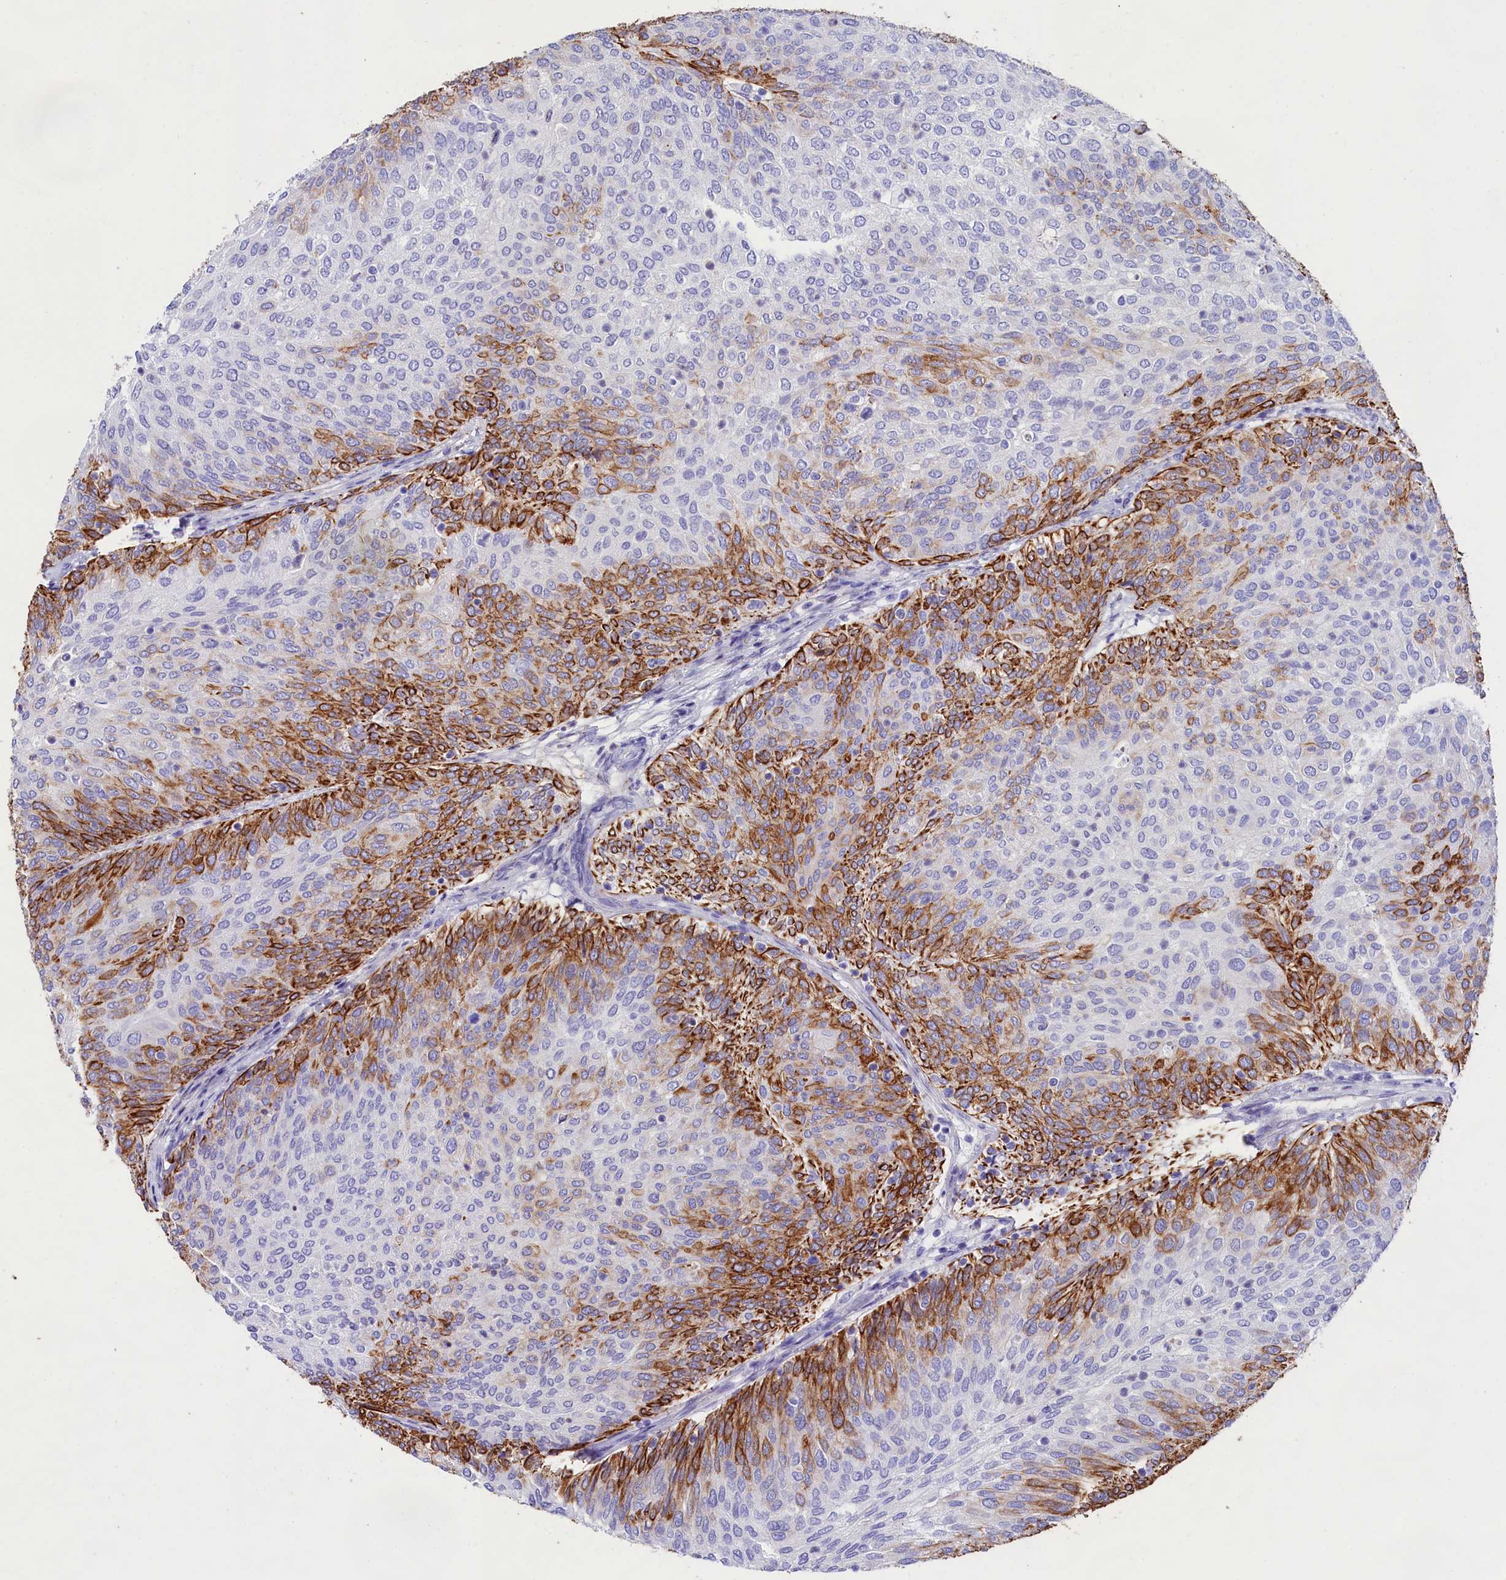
{"staining": {"intensity": "strong", "quantity": "<25%", "location": "cytoplasmic/membranous"}, "tissue": "urothelial cancer", "cell_type": "Tumor cells", "image_type": "cancer", "snomed": [{"axis": "morphology", "description": "Urothelial carcinoma, Low grade"}, {"axis": "topography", "description": "Urinary bladder"}], "caption": "A medium amount of strong cytoplasmic/membranous staining is identified in approximately <25% of tumor cells in urothelial cancer tissue.", "gene": "SULT2A1", "patient": {"sex": "female", "age": 79}}